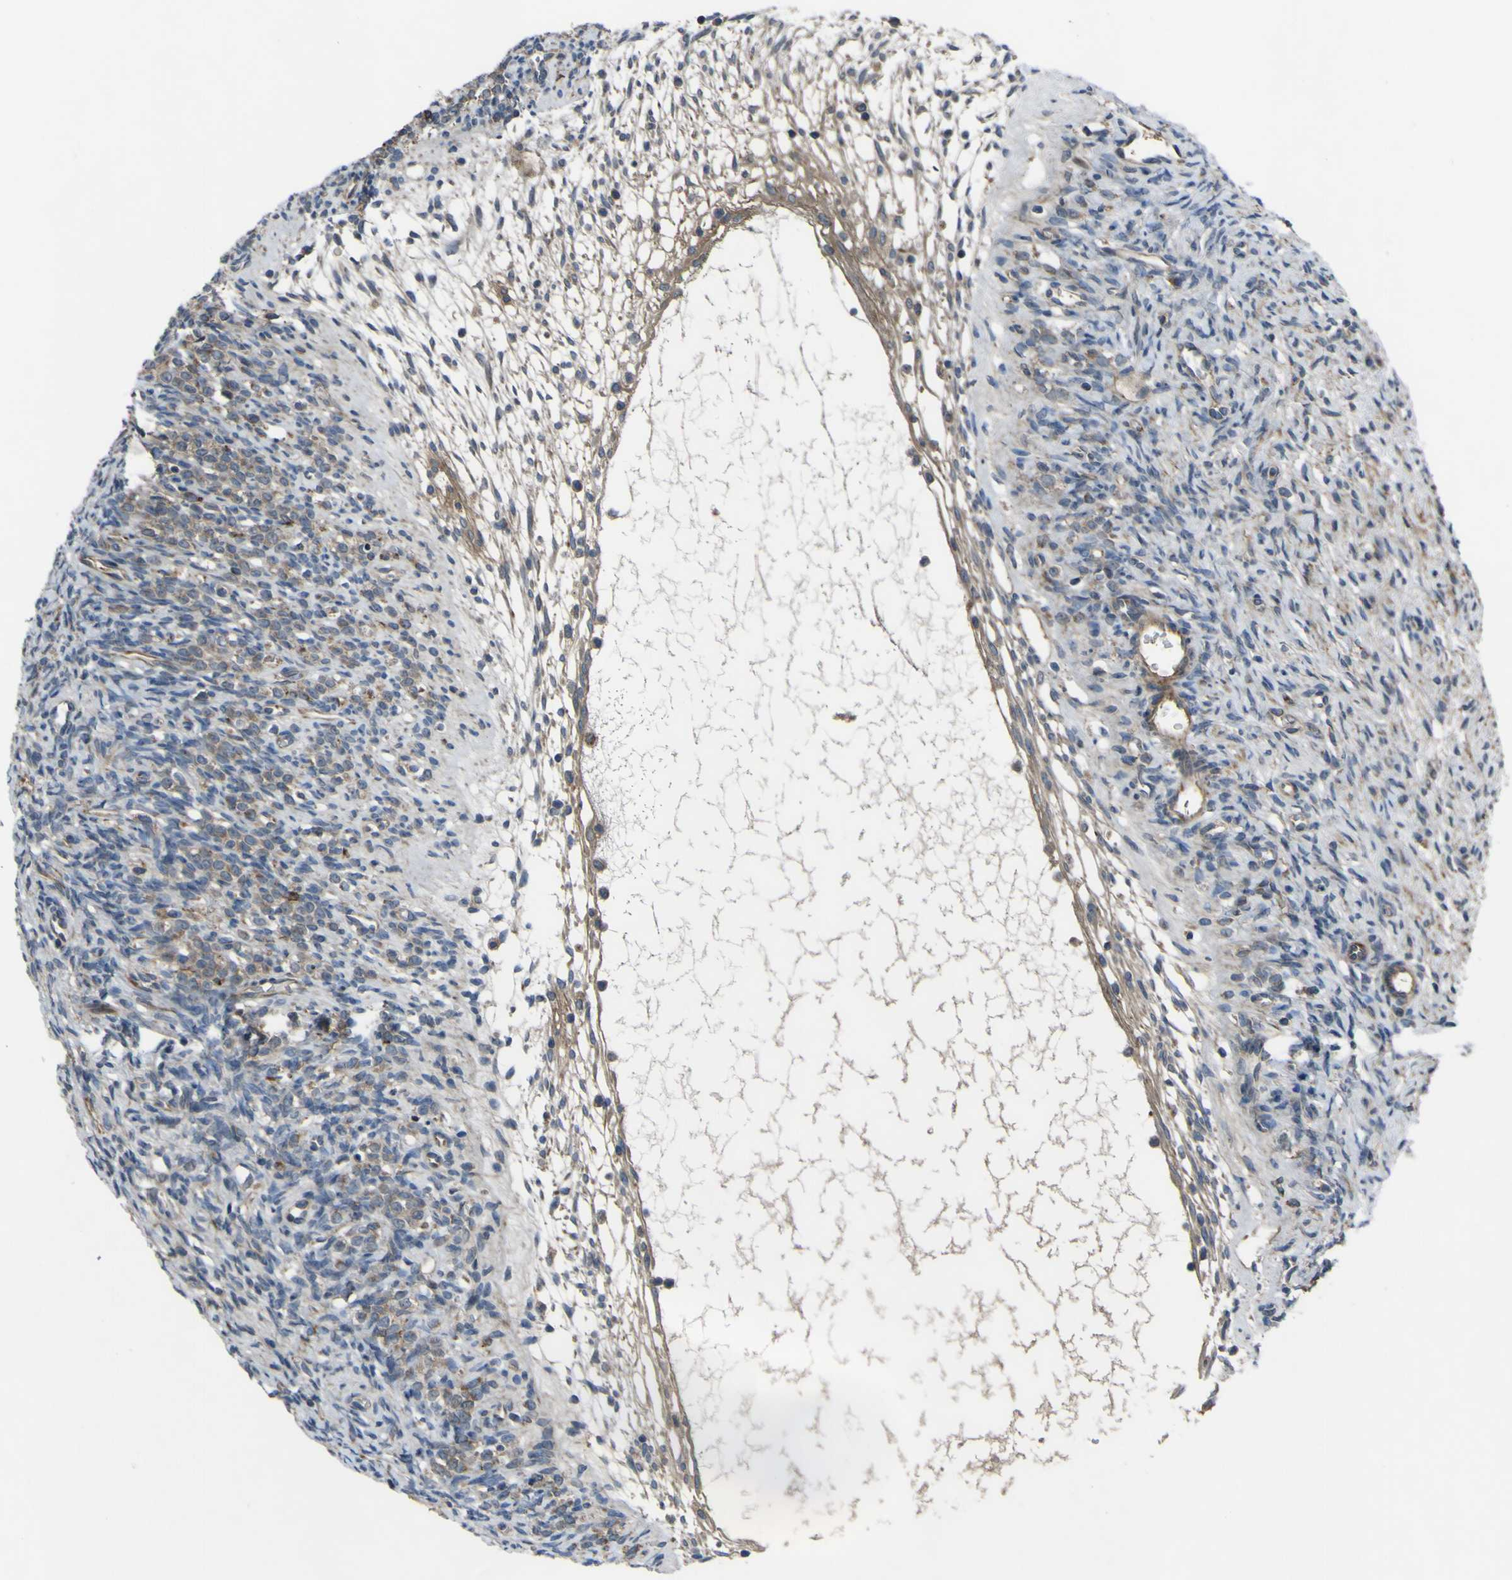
{"staining": {"intensity": "moderate", "quantity": "25%-75%", "location": "cytoplasmic/membranous"}, "tissue": "ovary", "cell_type": "Ovarian stroma cells", "image_type": "normal", "snomed": [{"axis": "morphology", "description": "Normal tissue, NOS"}, {"axis": "topography", "description": "Ovary"}], "caption": "Ovary stained with DAB immunohistochemistry (IHC) demonstrates medium levels of moderate cytoplasmic/membranous staining in approximately 25%-75% of ovarian stroma cells.", "gene": "GPLD1", "patient": {"sex": "female", "age": 33}}